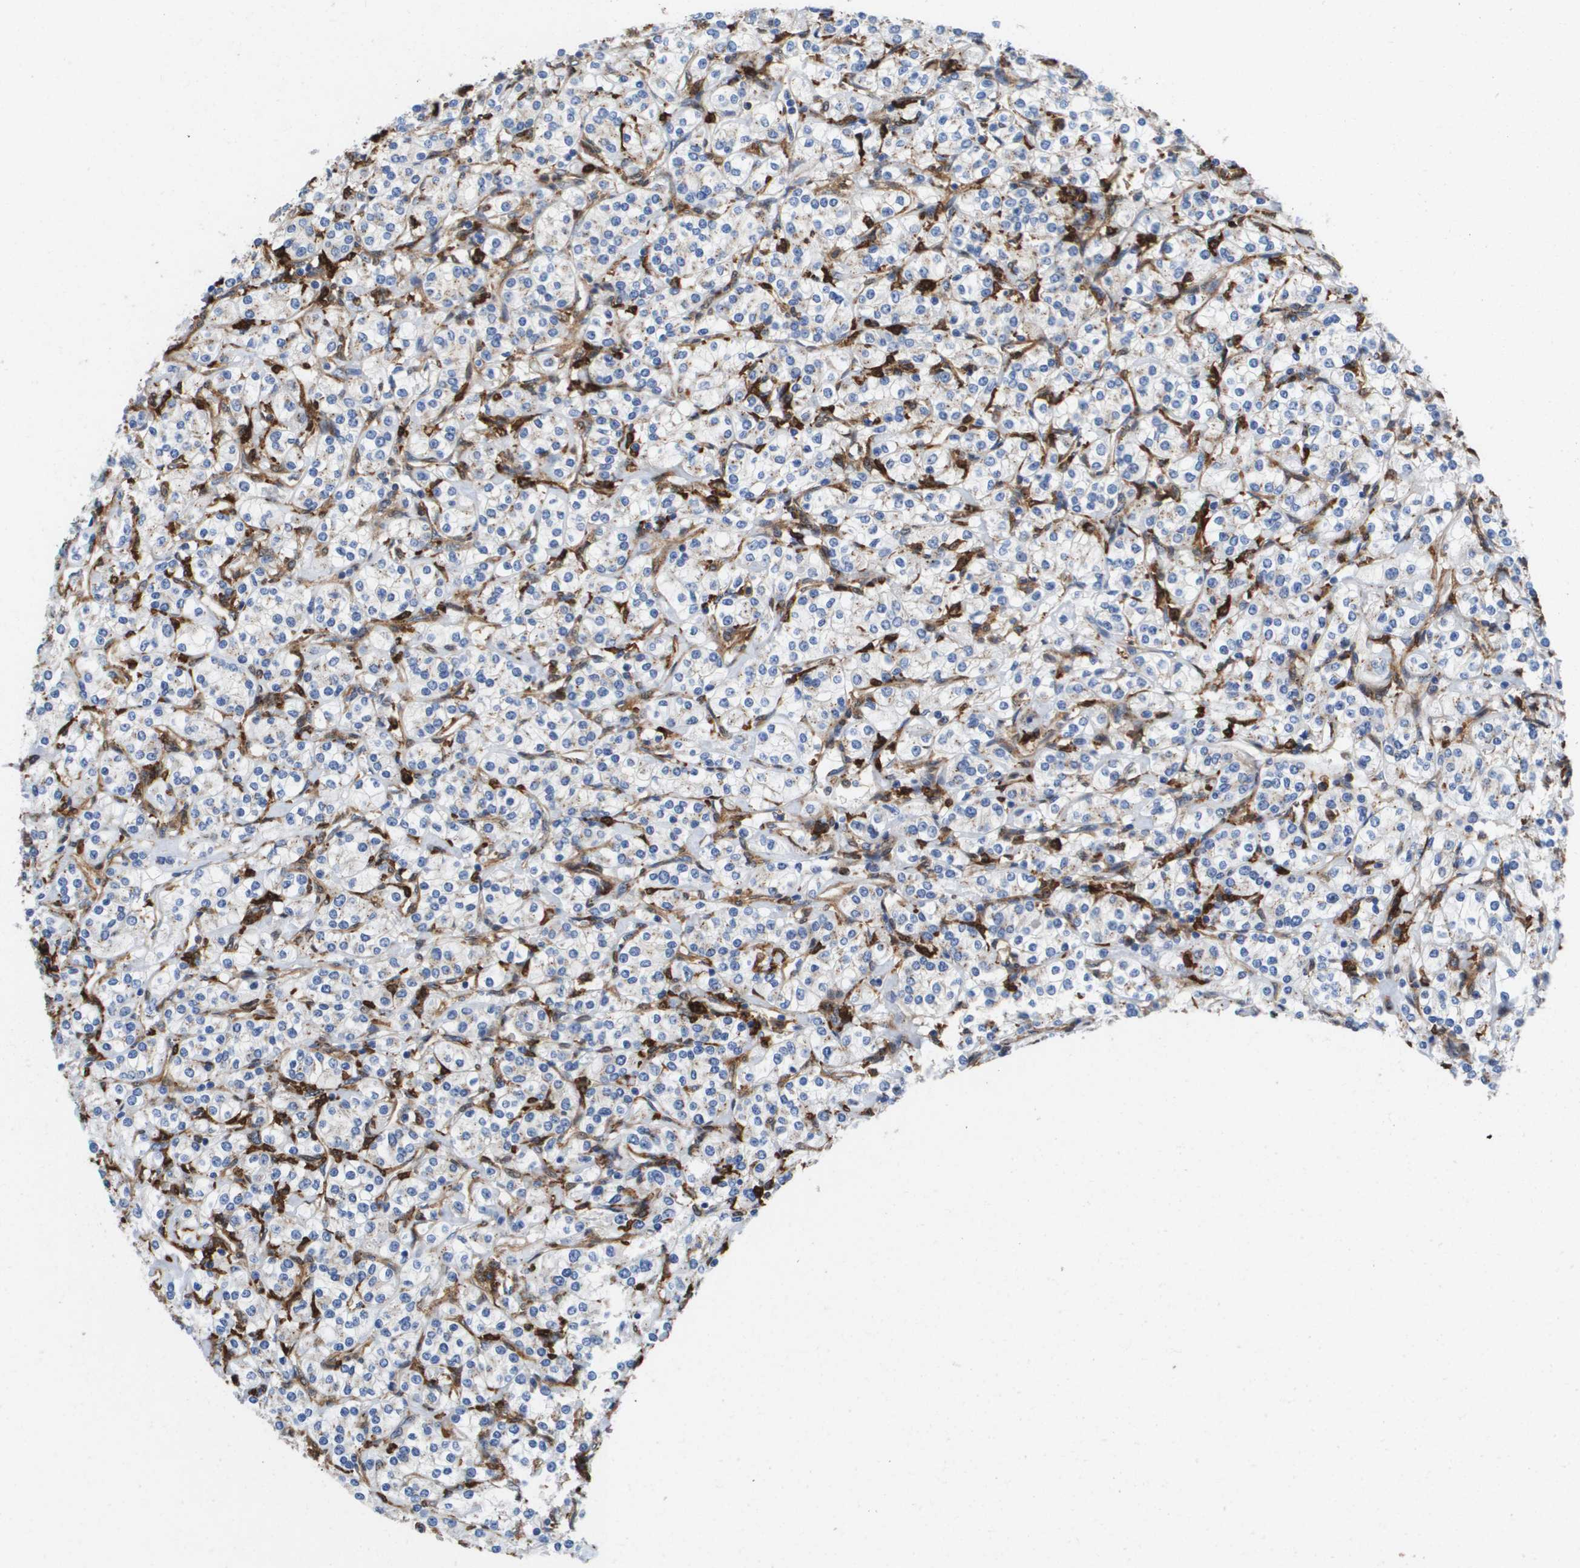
{"staining": {"intensity": "negative", "quantity": "none", "location": "none"}, "tissue": "renal cancer", "cell_type": "Tumor cells", "image_type": "cancer", "snomed": [{"axis": "morphology", "description": "Adenocarcinoma, NOS"}, {"axis": "topography", "description": "Kidney"}], "caption": "There is no significant positivity in tumor cells of adenocarcinoma (renal). (Stains: DAB immunohistochemistry (IHC) with hematoxylin counter stain, Microscopy: brightfield microscopy at high magnification).", "gene": "SLC37A2", "patient": {"sex": "male", "age": 77}}